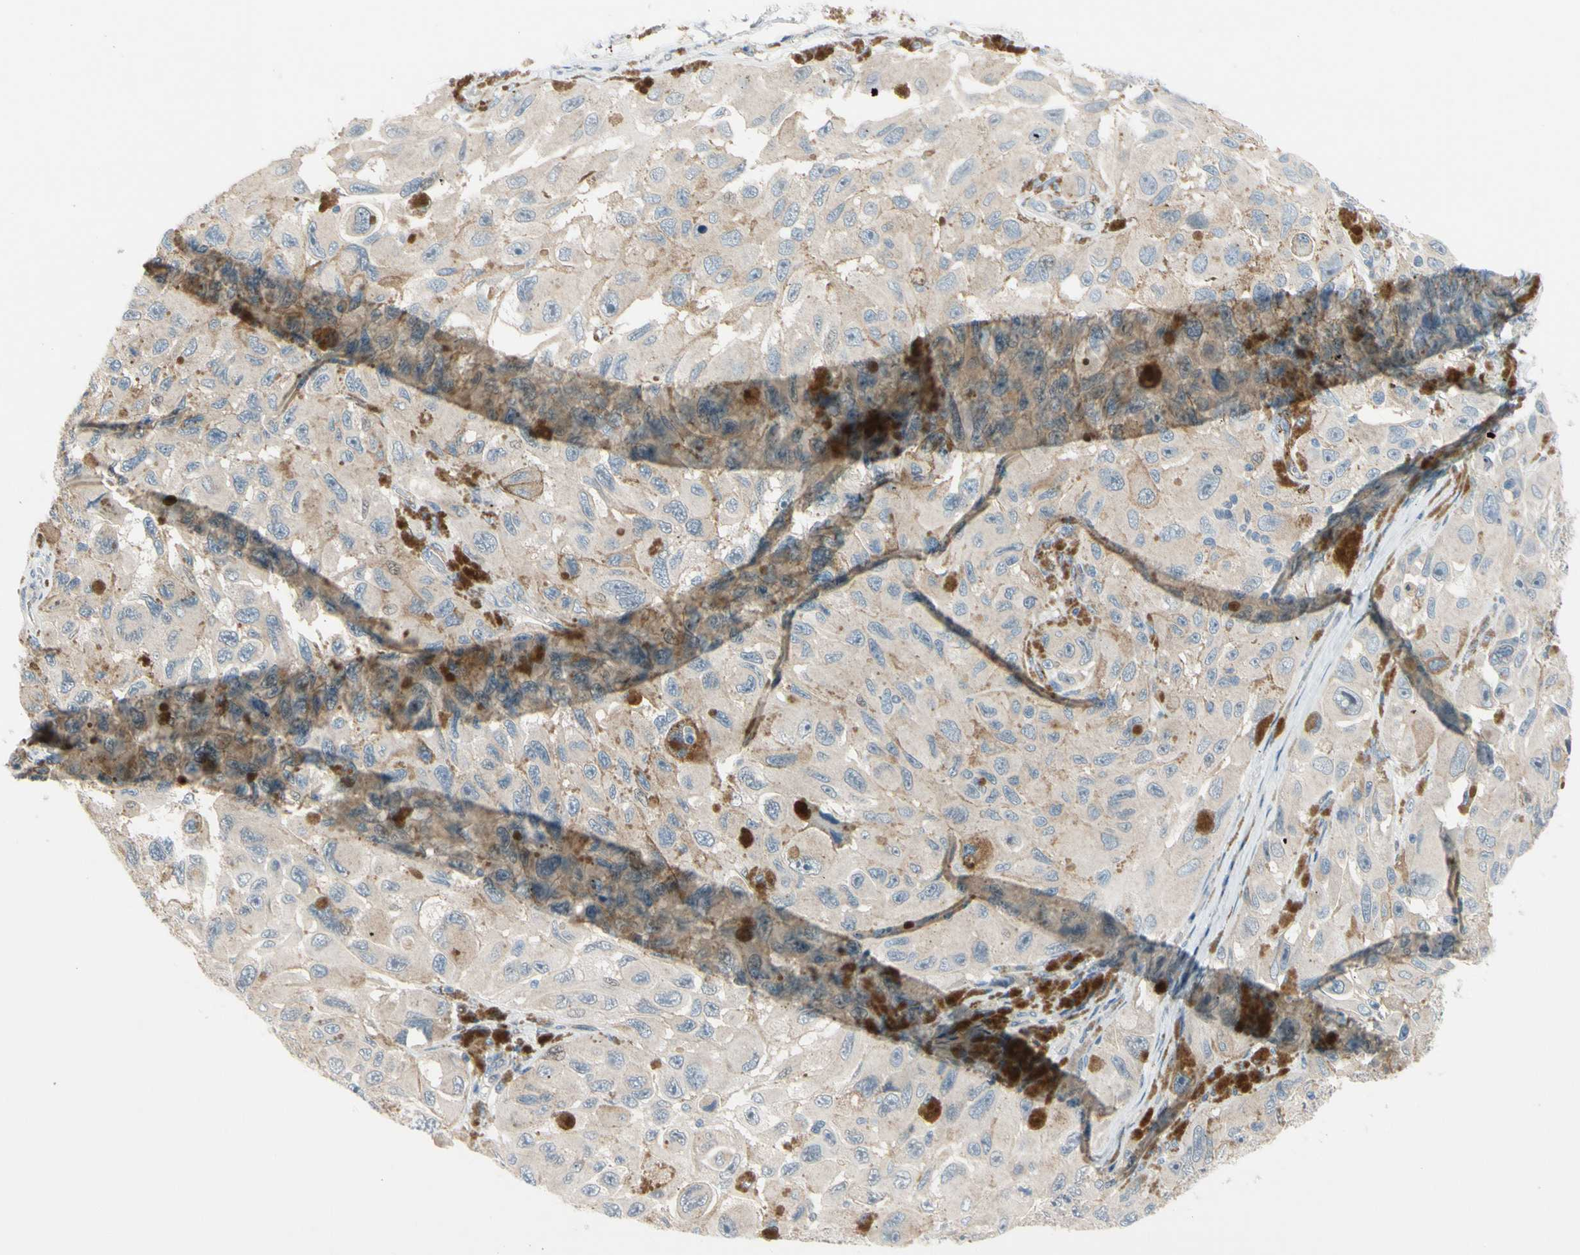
{"staining": {"intensity": "weak", "quantity": ">75%", "location": "cytoplasmic/membranous"}, "tissue": "melanoma", "cell_type": "Tumor cells", "image_type": "cancer", "snomed": [{"axis": "morphology", "description": "Malignant melanoma, NOS"}, {"axis": "topography", "description": "Skin"}], "caption": "Human melanoma stained with a protein marker displays weak staining in tumor cells.", "gene": "CFAP36", "patient": {"sex": "female", "age": 73}}